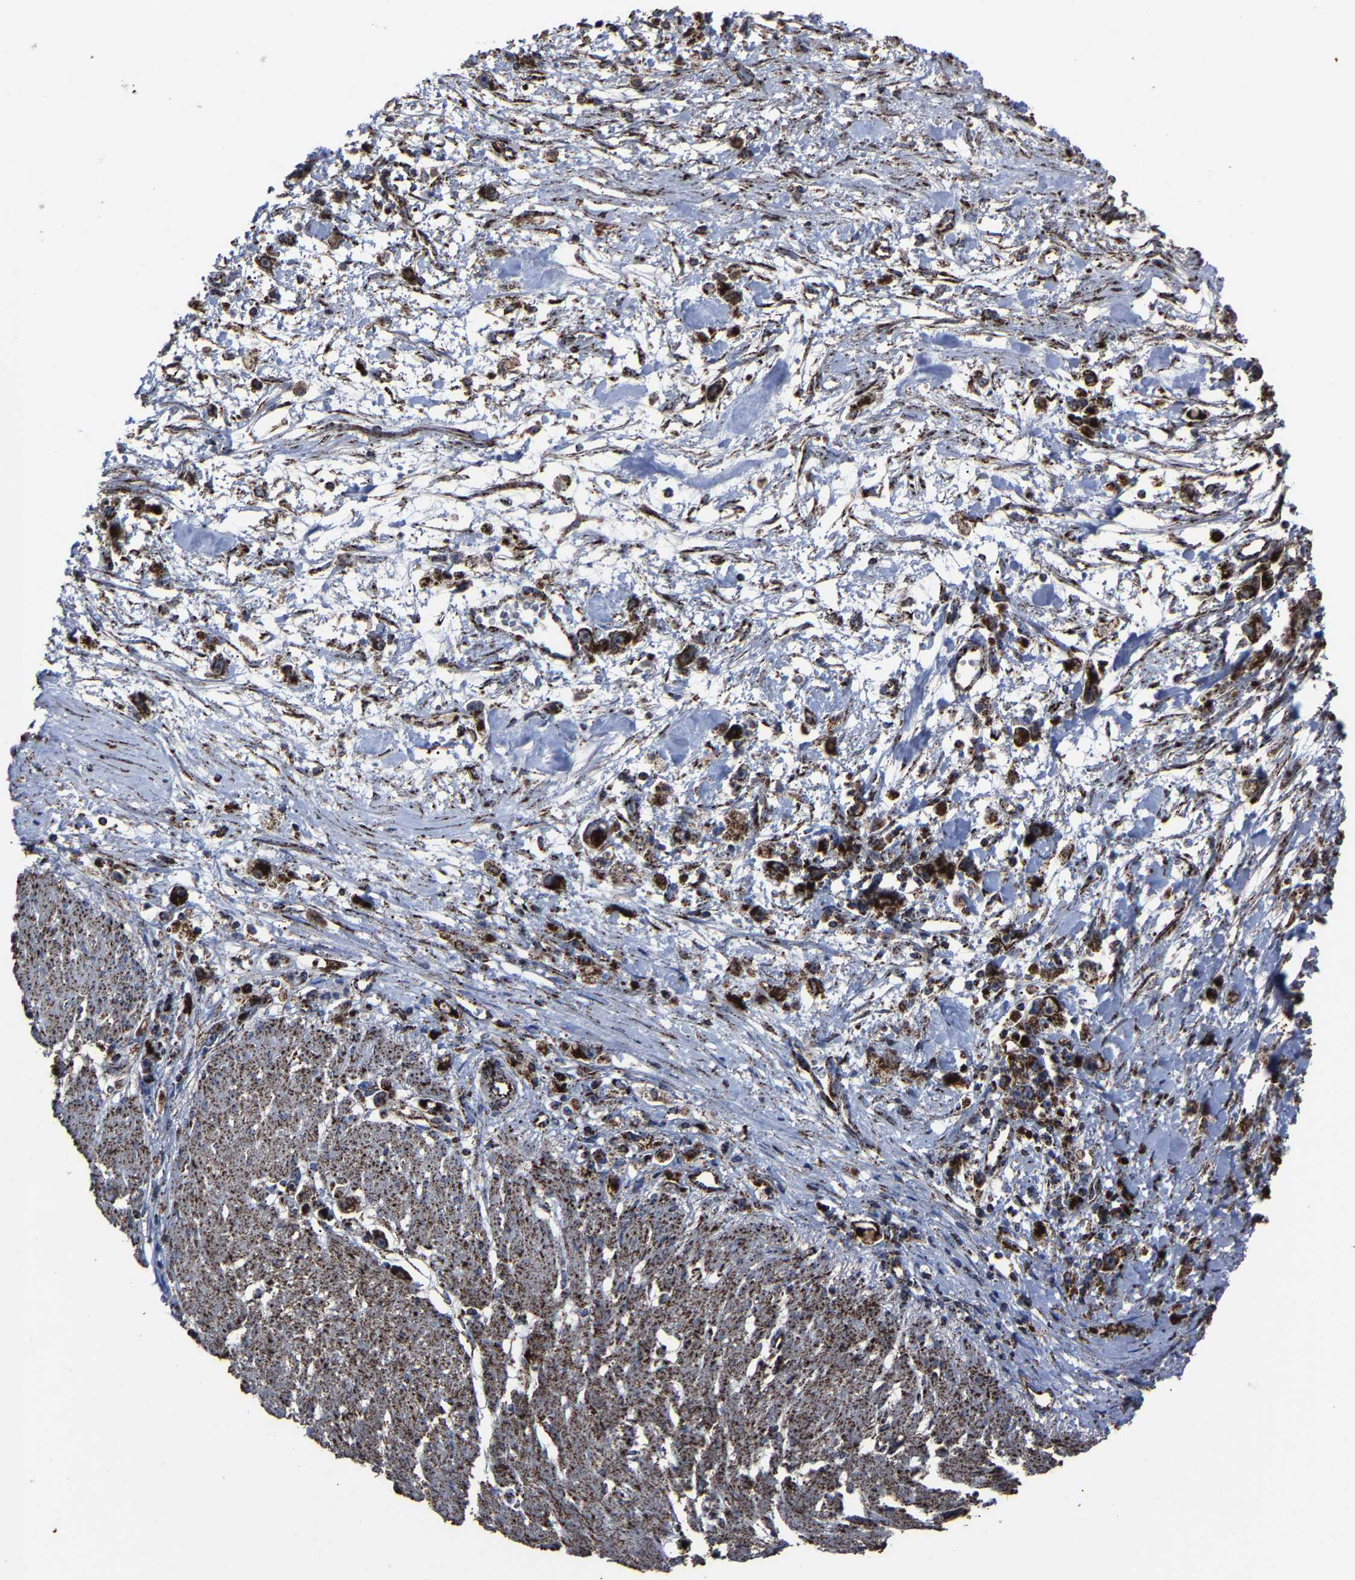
{"staining": {"intensity": "strong", "quantity": ">75%", "location": "cytoplasmic/membranous"}, "tissue": "stomach cancer", "cell_type": "Tumor cells", "image_type": "cancer", "snomed": [{"axis": "morphology", "description": "Adenocarcinoma, NOS"}, {"axis": "topography", "description": "Stomach"}], "caption": "Brown immunohistochemical staining in human stomach cancer demonstrates strong cytoplasmic/membranous expression in approximately >75% of tumor cells.", "gene": "NDUFV3", "patient": {"sex": "female", "age": 59}}